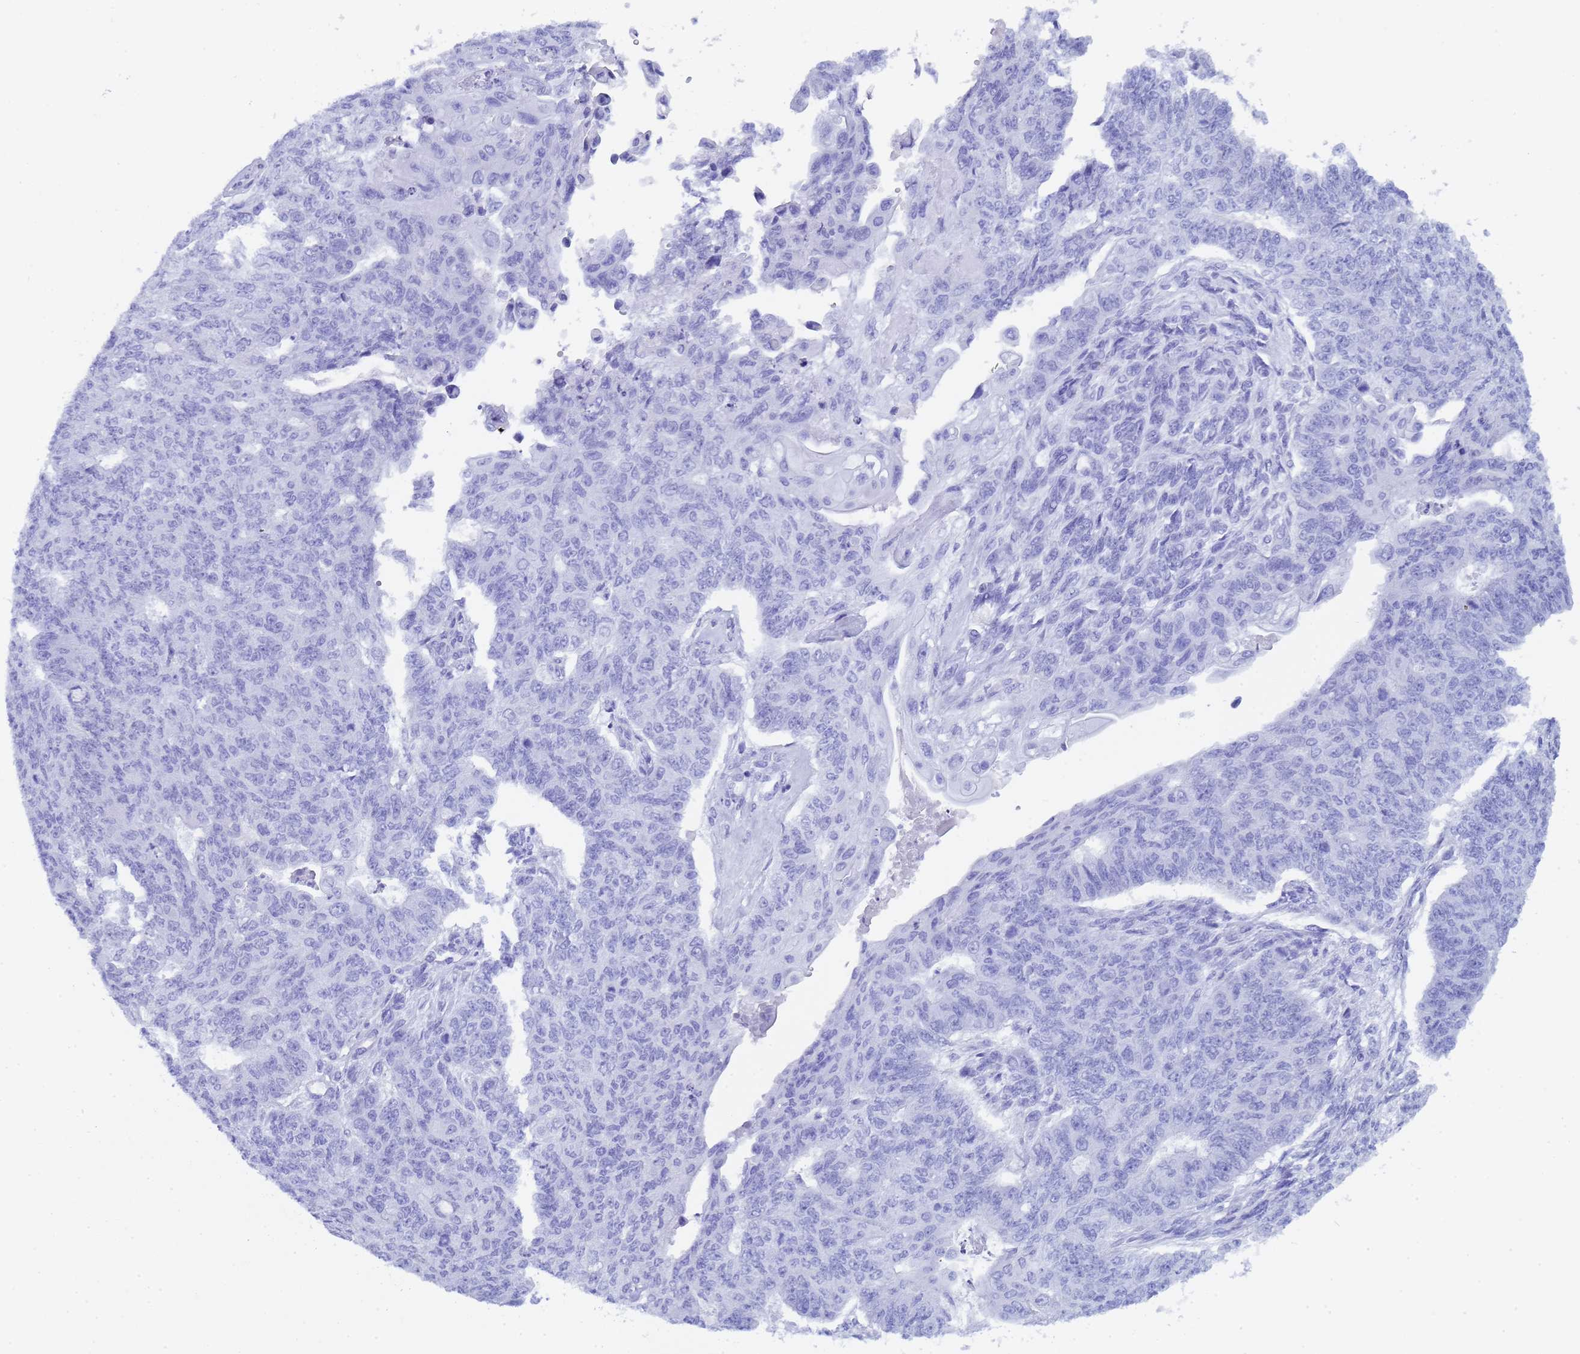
{"staining": {"intensity": "negative", "quantity": "none", "location": "none"}, "tissue": "endometrial cancer", "cell_type": "Tumor cells", "image_type": "cancer", "snomed": [{"axis": "morphology", "description": "Adenocarcinoma, NOS"}, {"axis": "topography", "description": "Endometrium"}], "caption": "Endometrial cancer (adenocarcinoma) was stained to show a protein in brown. There is no significant expression in tumor cells. (Brightfield microscopy of DAB (3,3'-diaminobenzidine) immunohistochemistry (IHC) at high magnification).", "gene": "CTRC", "patient": {"sex": "female", "age": 32}}